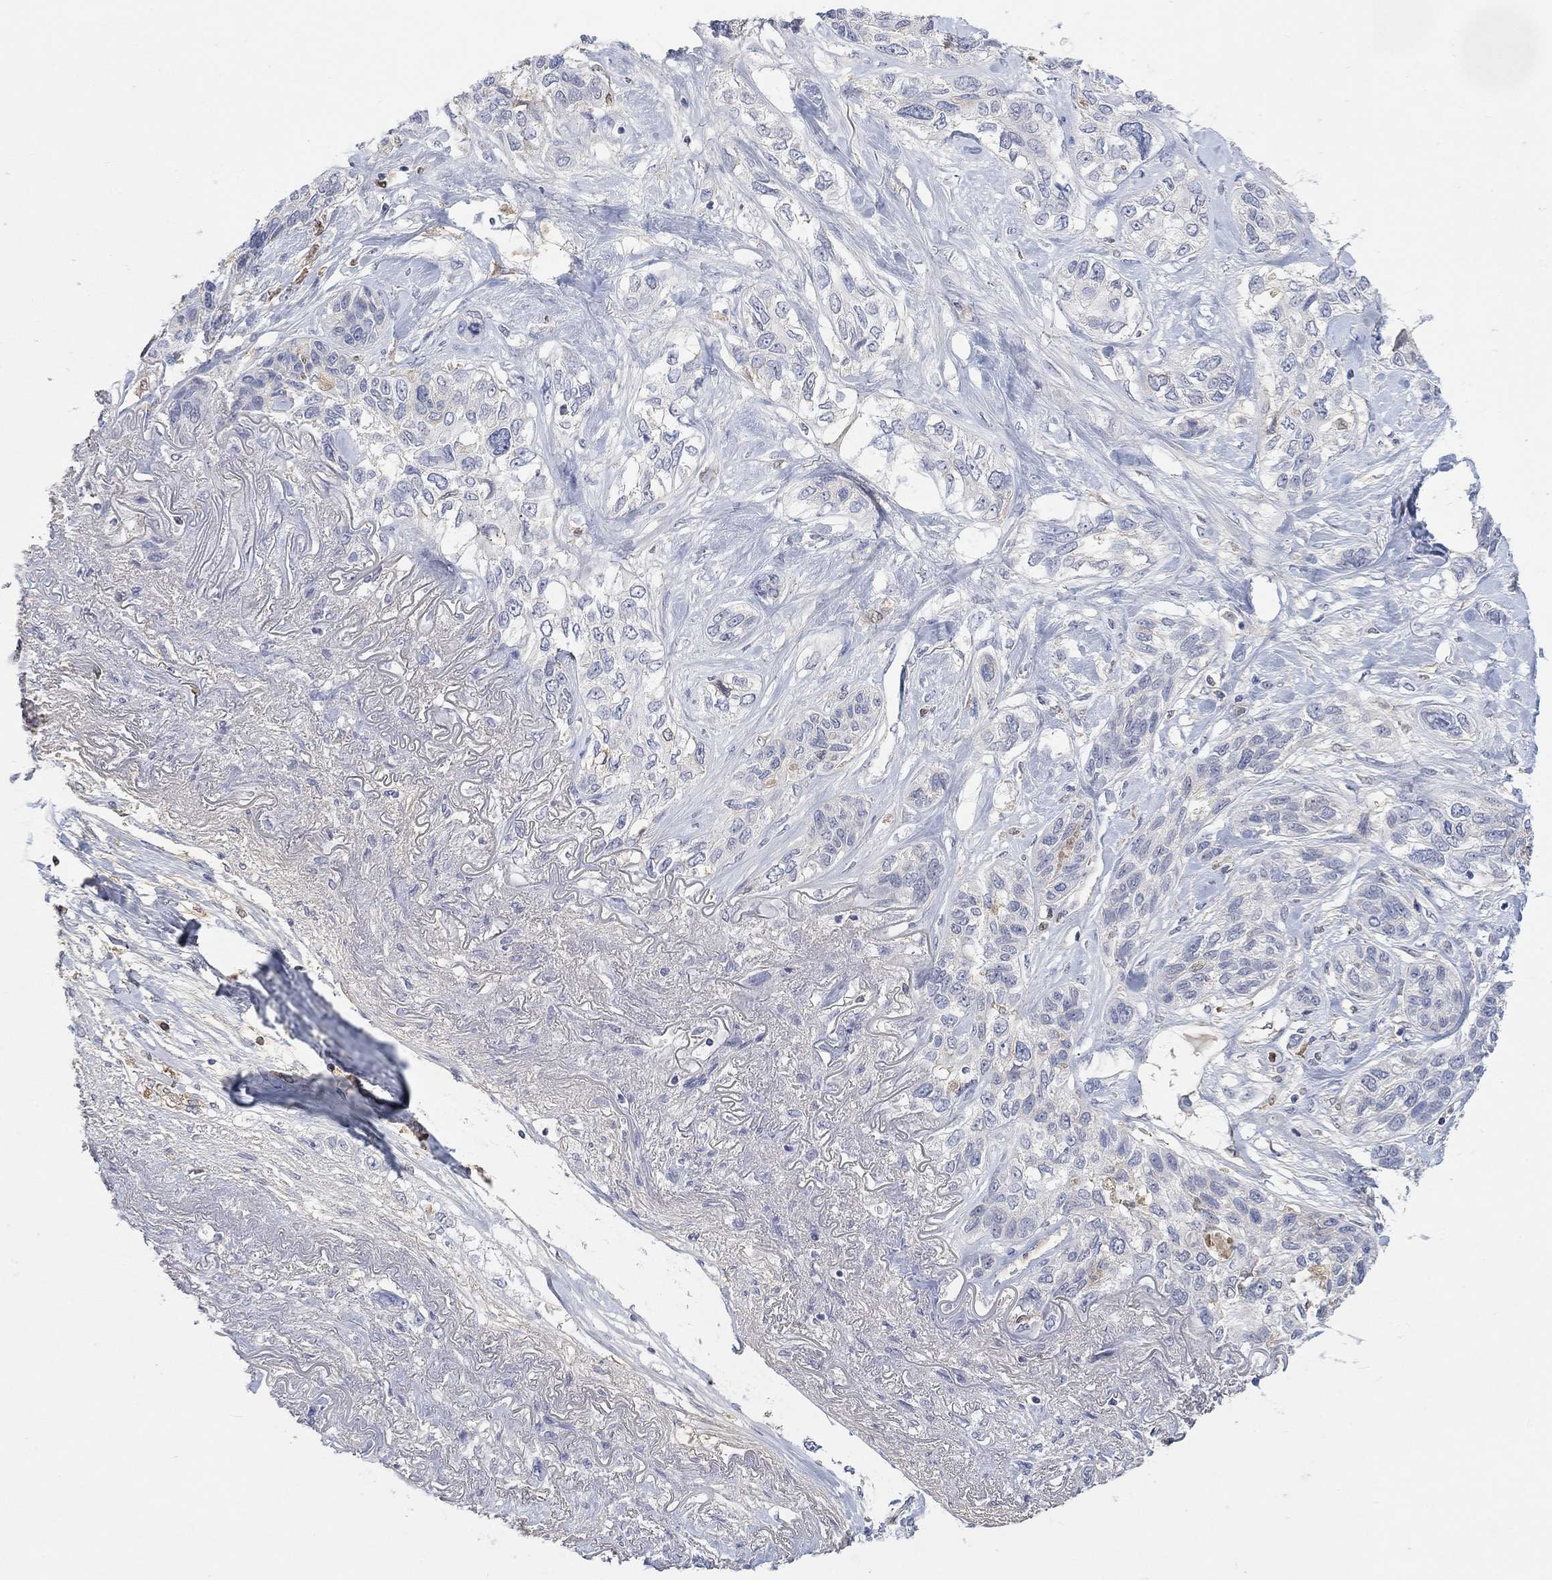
{"staining": {"intensity": "negative", "quantity": "none", "location": "none"}, "tissue": "lung cancer", "cell_type": "Tumor cells", "image_type": "cancer", "snomed": [{"axis": "morphology", "description": "Squamous cell carcinoma, NOS"}, {"axis": "topography", "description": "Lung"}], "caption": "Tumor cells show no significant staining in lung squamous cell carcinoma.", "gene": "MSTN", "patient": {"sex": "female", "age": 70}}